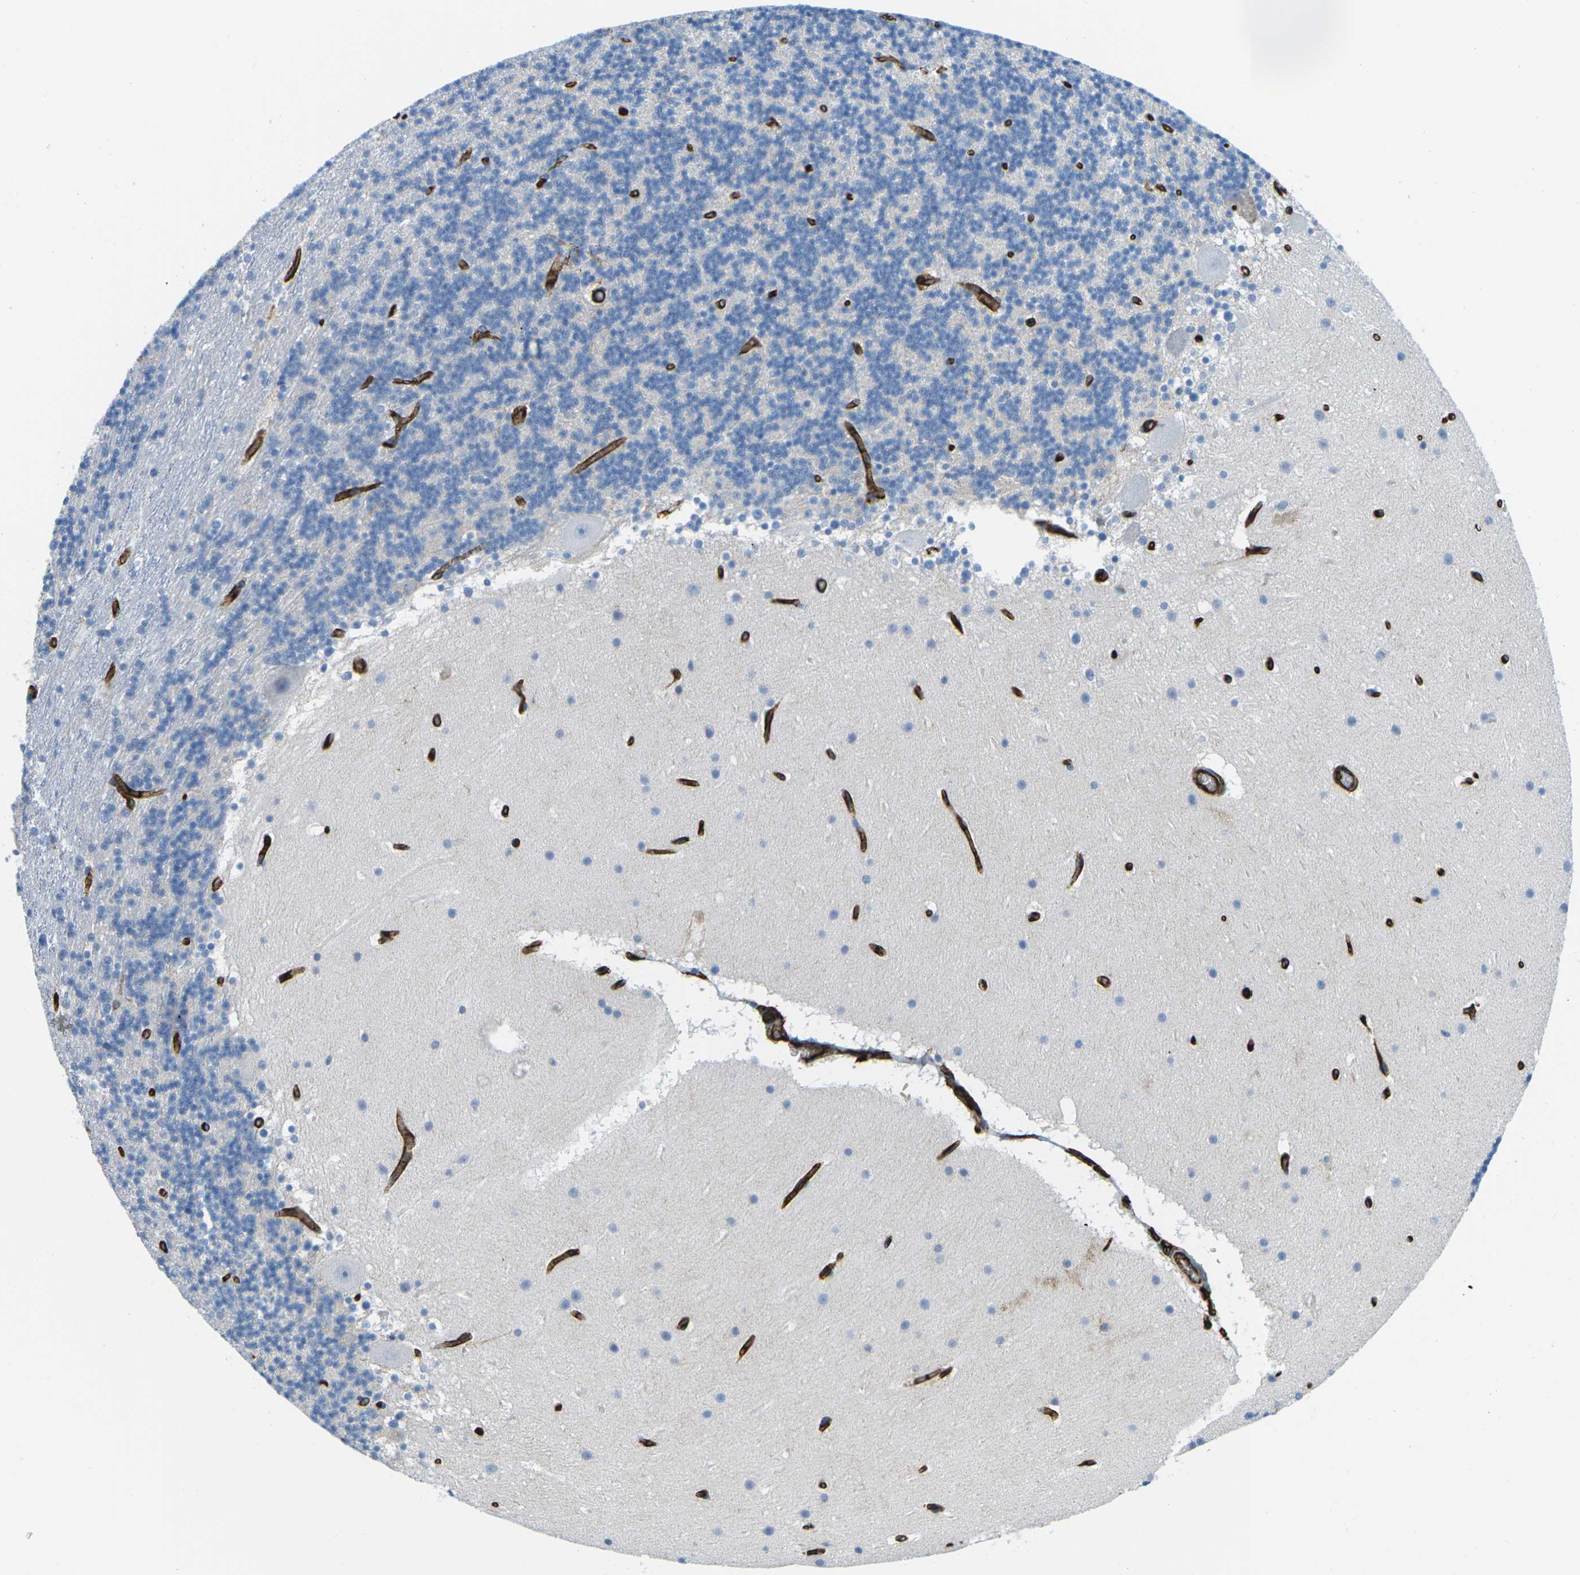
{"staining": {"intensity": "negative", "quantity": "none", "location": "none"}, "tissue": "cerebellum", "cell_type": "Cells in granular layer", "image_type": "normal", "snomed": [{"axis": "morphology", "description": "Normal tissue, NOS"}, {"axis": "topography", "description": "Cerebellum"}], "caption": "A high-resolution image shows IHC staining of normal cerebellum, which demonstrates no significant positivity in cells in granular layer.", "gene": "HLA", "patient": {"sex": "male", "age": 45}}